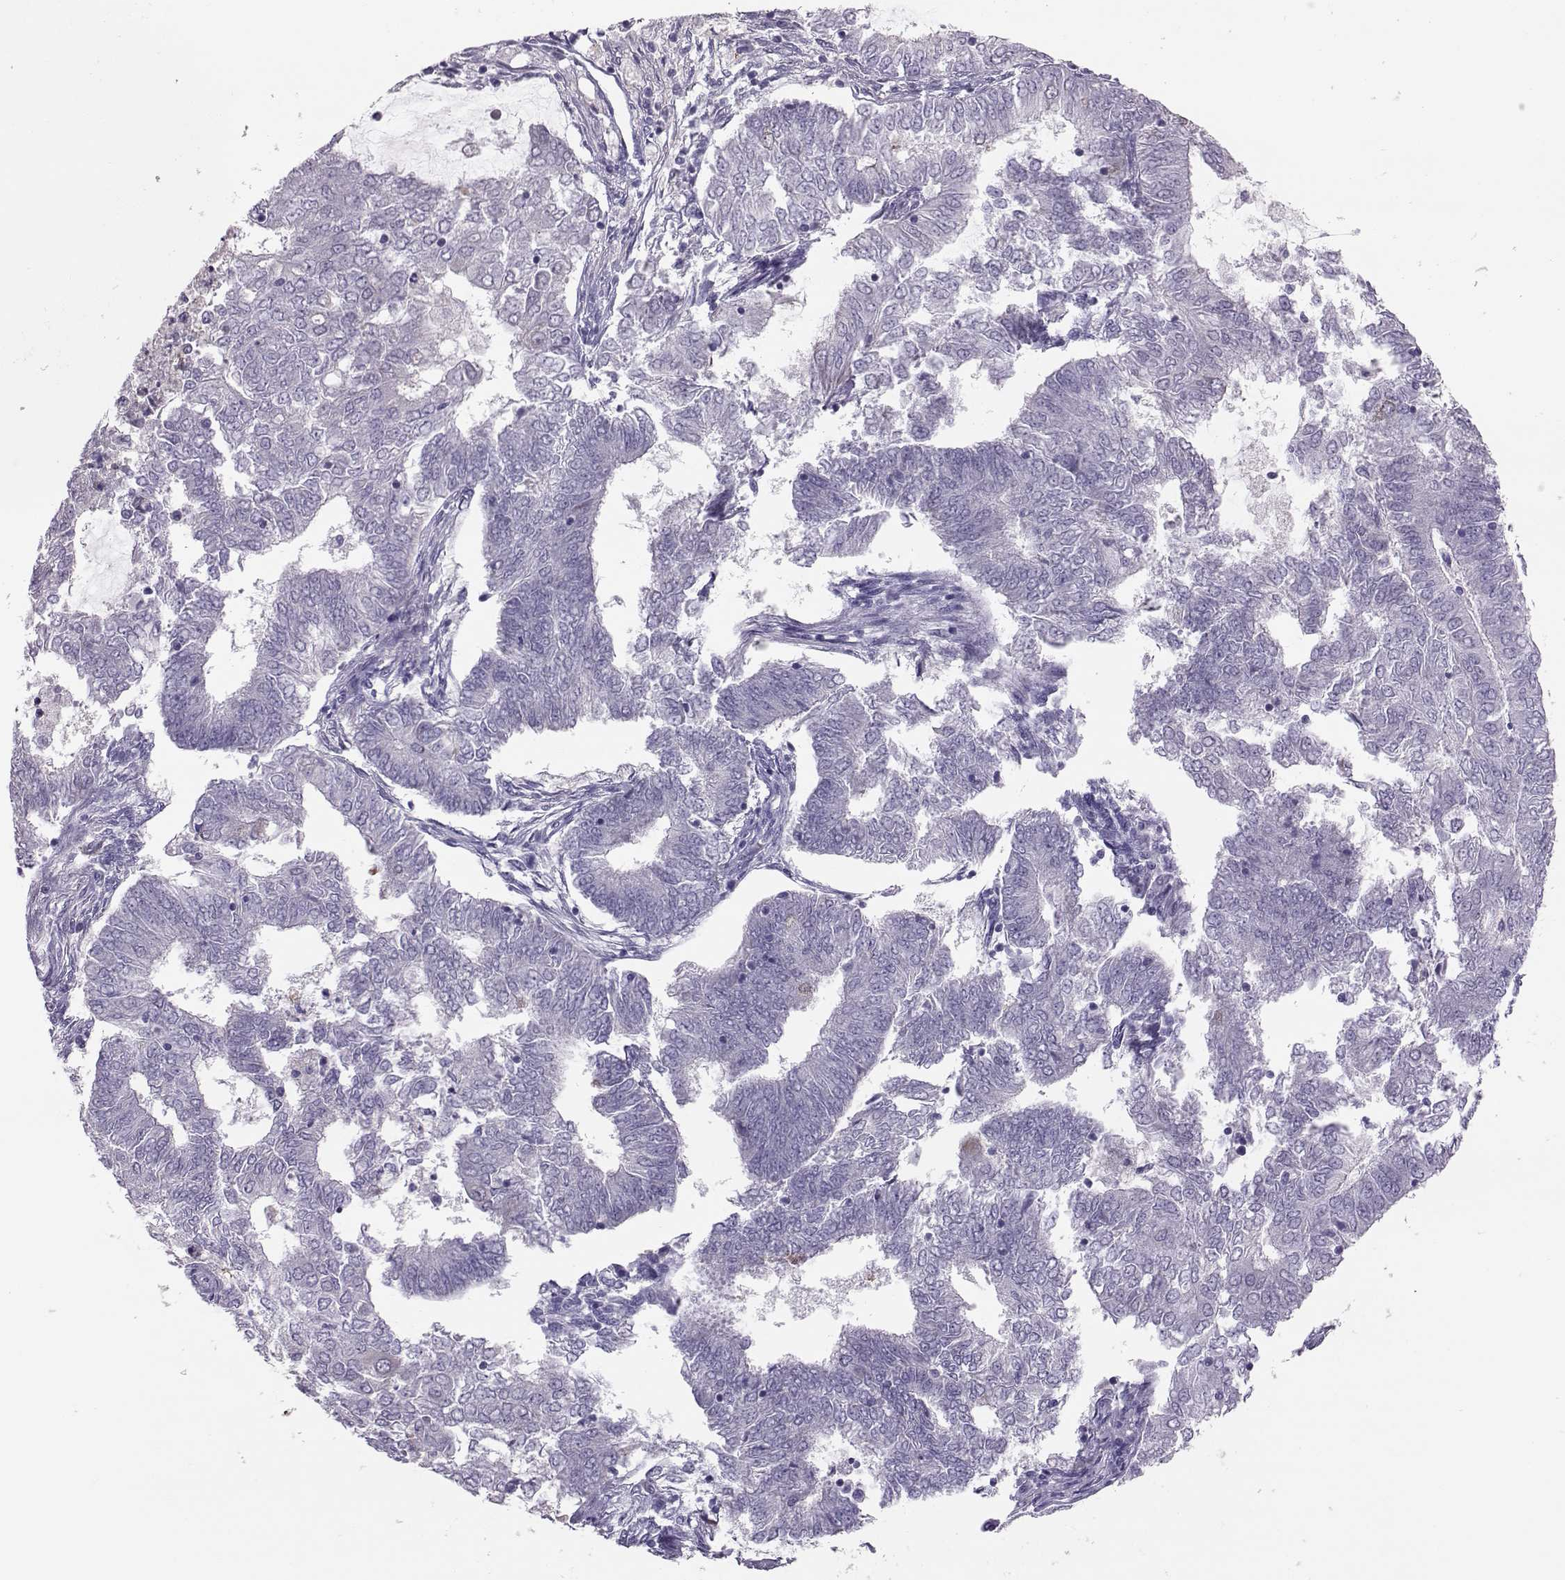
{"staining": {"intensity": "negative", "quantity": "none", "location": "none"}, "tissue": "endometrial cancer", "cell_type": "Tumor cells", "image_type": "cancer", "snomed": [{"axis": "morphology", "description": "Adenocarcinoma, NOS"}, {"axis": "topography", "description": "Endometrium"}], "caption": "Human endometrial cancer stained for a protein using immunohistochemistry (IHC) shows no positivity in tumor cells.", "gene": "DNAAF1", "patient": {"sex": "female", "age": 62}}